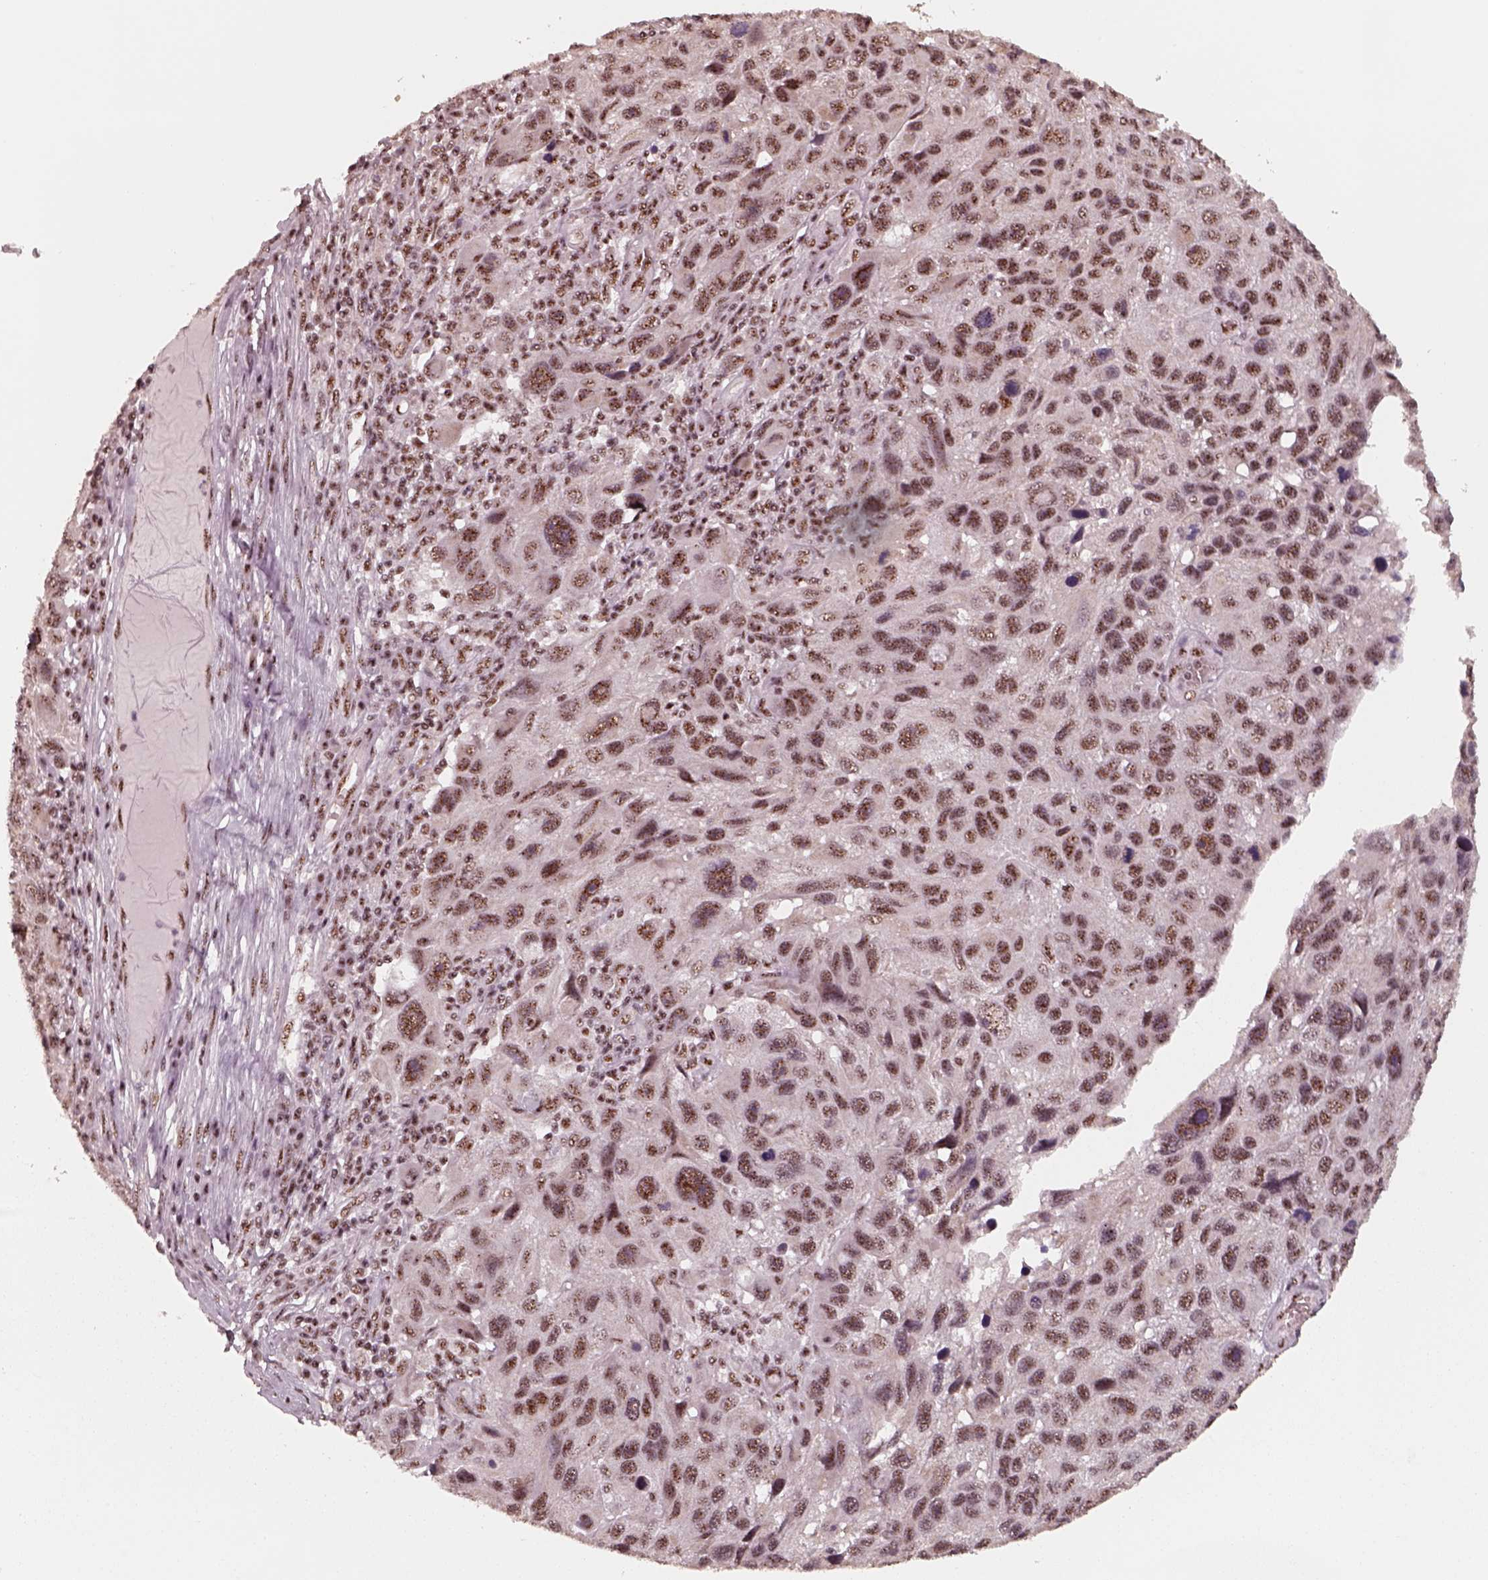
{"staining": {"intensity": "moderate", "quantity": ">75%", "location": "nuclear"}, "tissue": "melanoma", "cell_type": "Tumor cells", "image_type": "cancer", "snomed": [{"axis": "morphology", "description": "Malignant melanoma, NOS"}, {"axis": "topography", "description": "Skin"}], "caption": "A photomicrograph of malignant melanoma stained for a protein exhibits moderate nuclear brown staining in tumor cells. (DAB (3,3'-diaminobenzidine) IHC, brown staining for protein, blue staining for nuclei).", "gene": "ATXN7L3", "patient": {"sex": "male", "age": 53}}